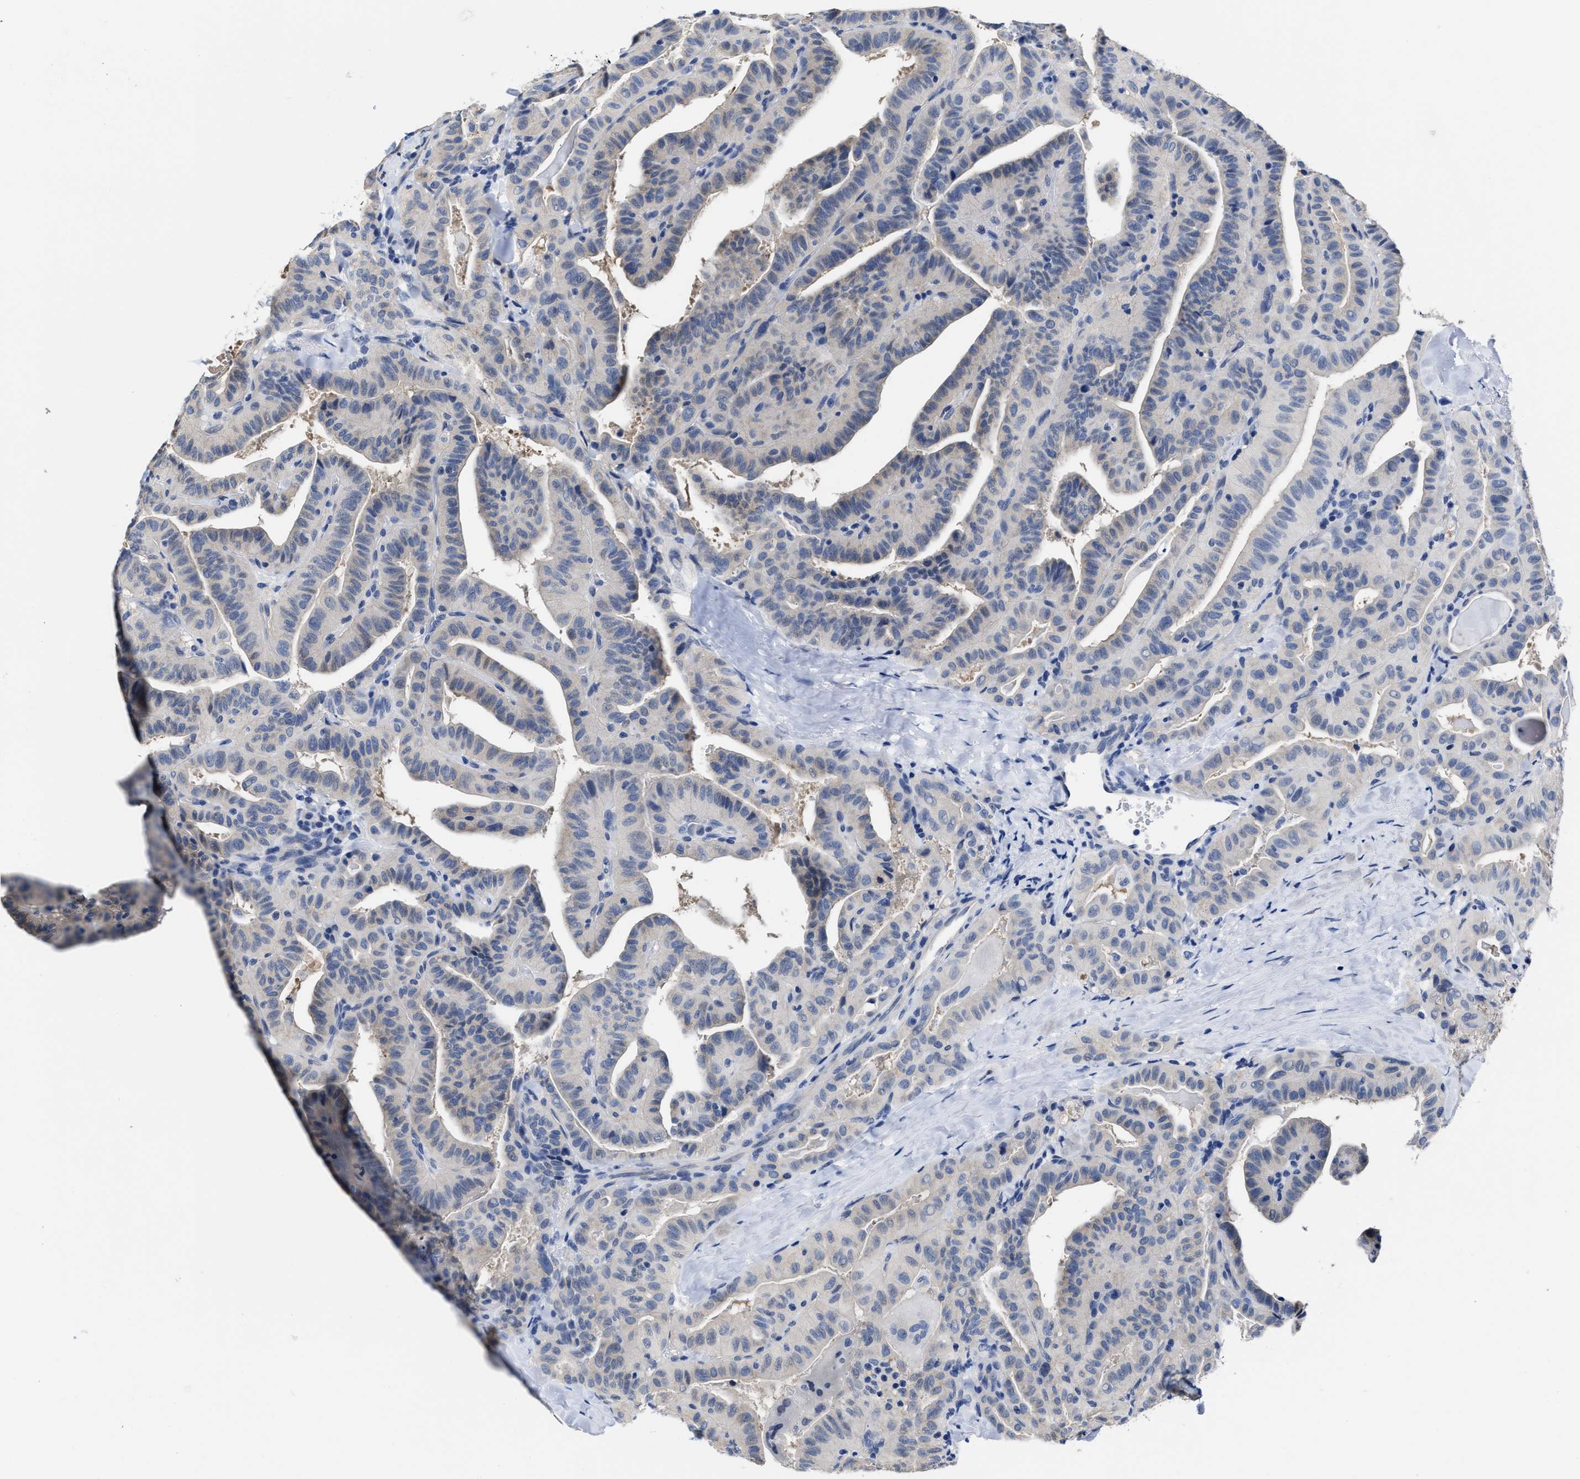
{"staining": {"intensity": "negative", "quantity": "none", "location": "none"}, "tissue": "thyroid cancer", "cell_type": "Tumor cells", "image_type": "cancer", "snomed": [{"axis": "morphology", "description": "Papillary adenocarcinoma, NOS"}, {"axis": "topography", "description": "Thyroid gland"}], "caption": "Tumor cells show no significant expression in papillary adenocarcinoma (thyroid).", "gene": "HOOK1", "patient": {"sex": "male", "age": 77}}